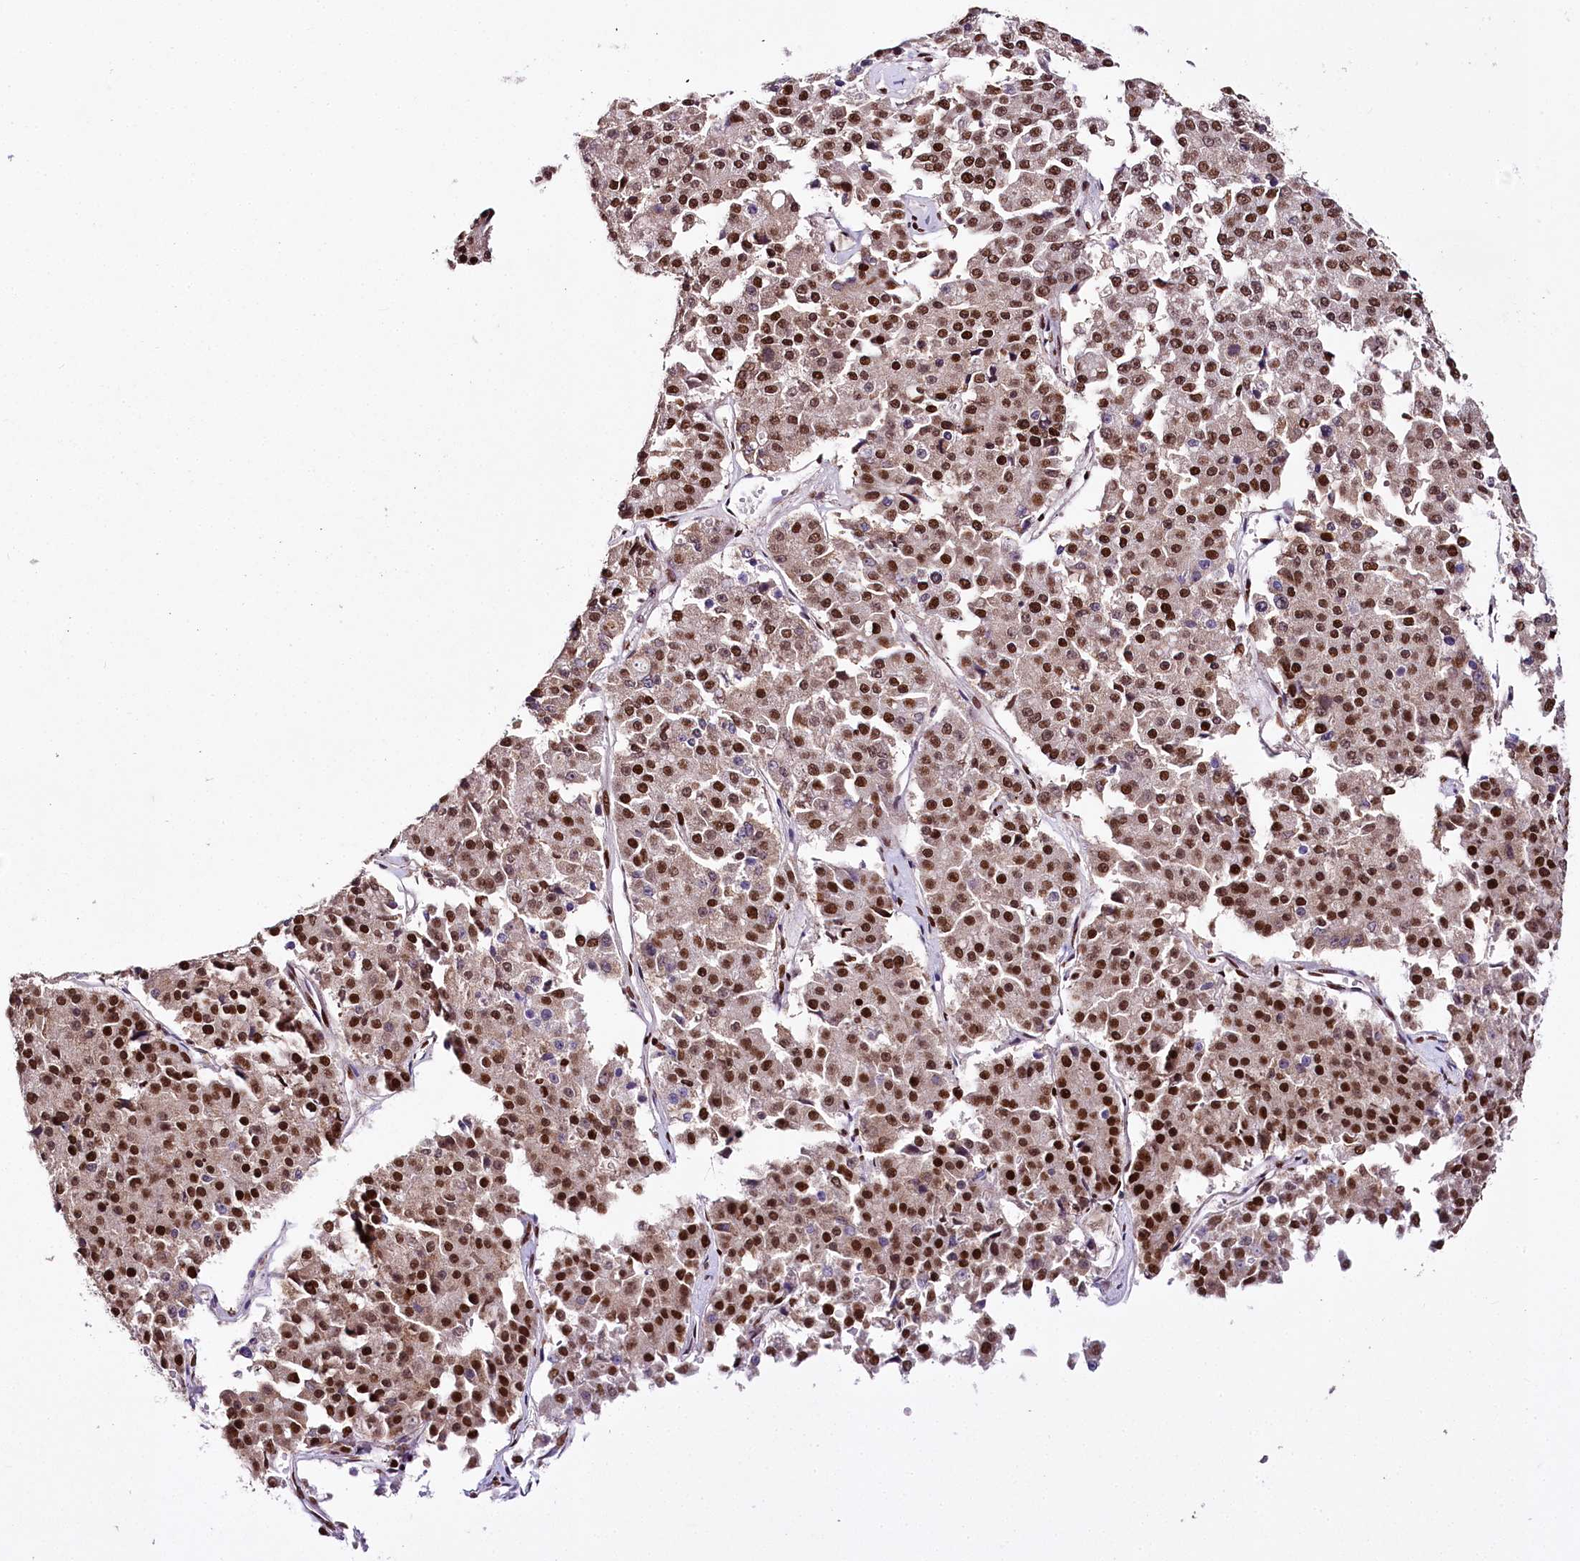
{"staining": {"intensity": "strong", "quantity": ">75%", "location": "nuclear"}, "tissue": "pancreatic cancer", "cell_type": "Tumor cells", "image_type": "cancer", "snomed": [{"axis": "morphology", "description": "Adenocarcinoma, NOS"}, {"axis": "topography", "description": "Pancreas"}], "caption": "Approximately >75% of tumor cells in human pancreatic cancer reveal strong nuclear protein positivity as visualized by brown immunohistochemical staining.", "gene": "SMARCE1", "patient": {"sex": "male", "age": 50}}